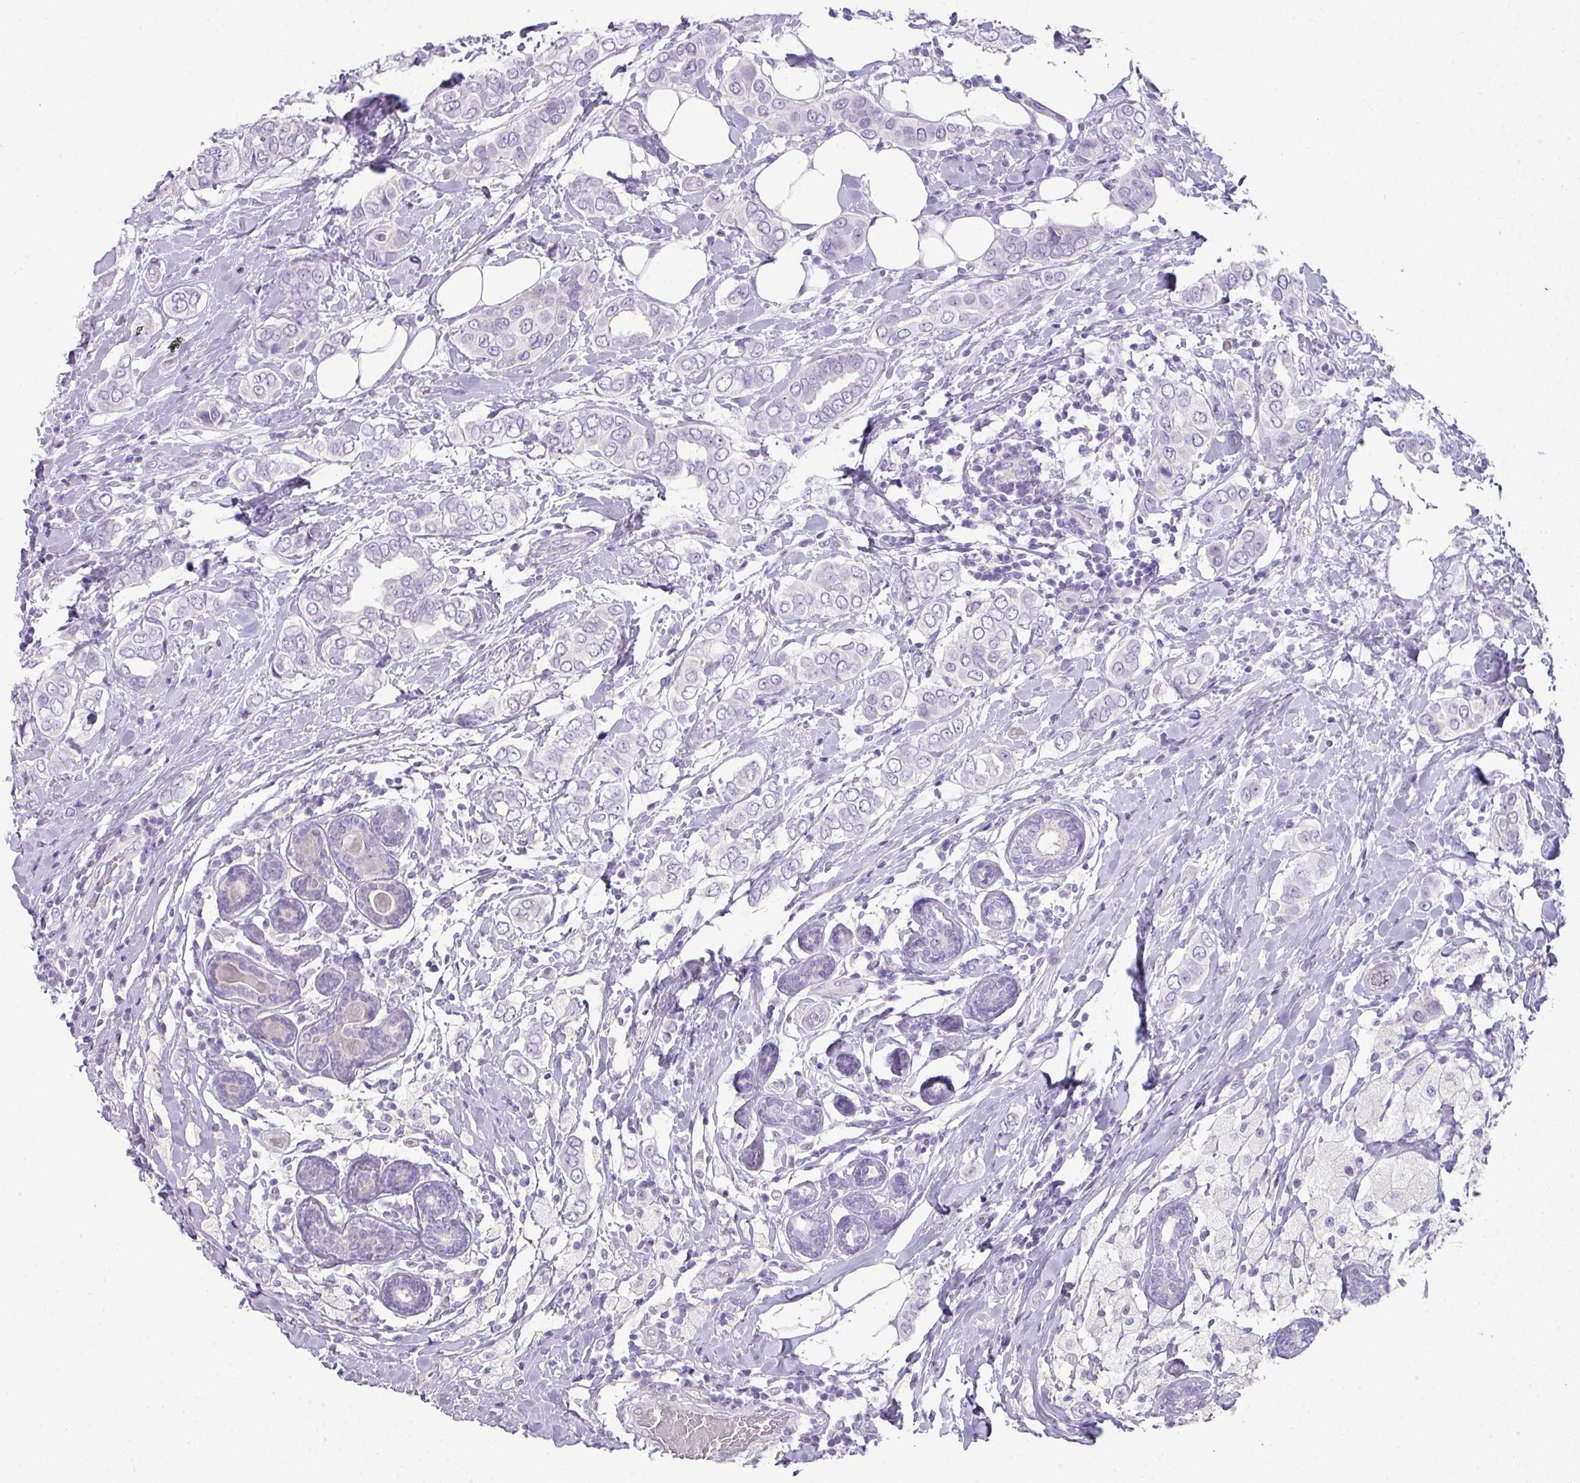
{"staining": {"intensity": "negative", "quantity": "none", "location": "none"}, "tissue": "breast cancer", "cell_type": "Tumor cells", "image_type": "cancer", "snomed": [{"axis": "morphology", "description": "Lobular carcinoma"}, {"axis": "topography", "description": "Breast"}], "caption": "DAB immunohistochemical staining of human breast cancer (lobular carcinoma) reveals no significant staining in tumor cells.", "gene": "GLI4", "patient": {"sex": "female", "age": 51}}